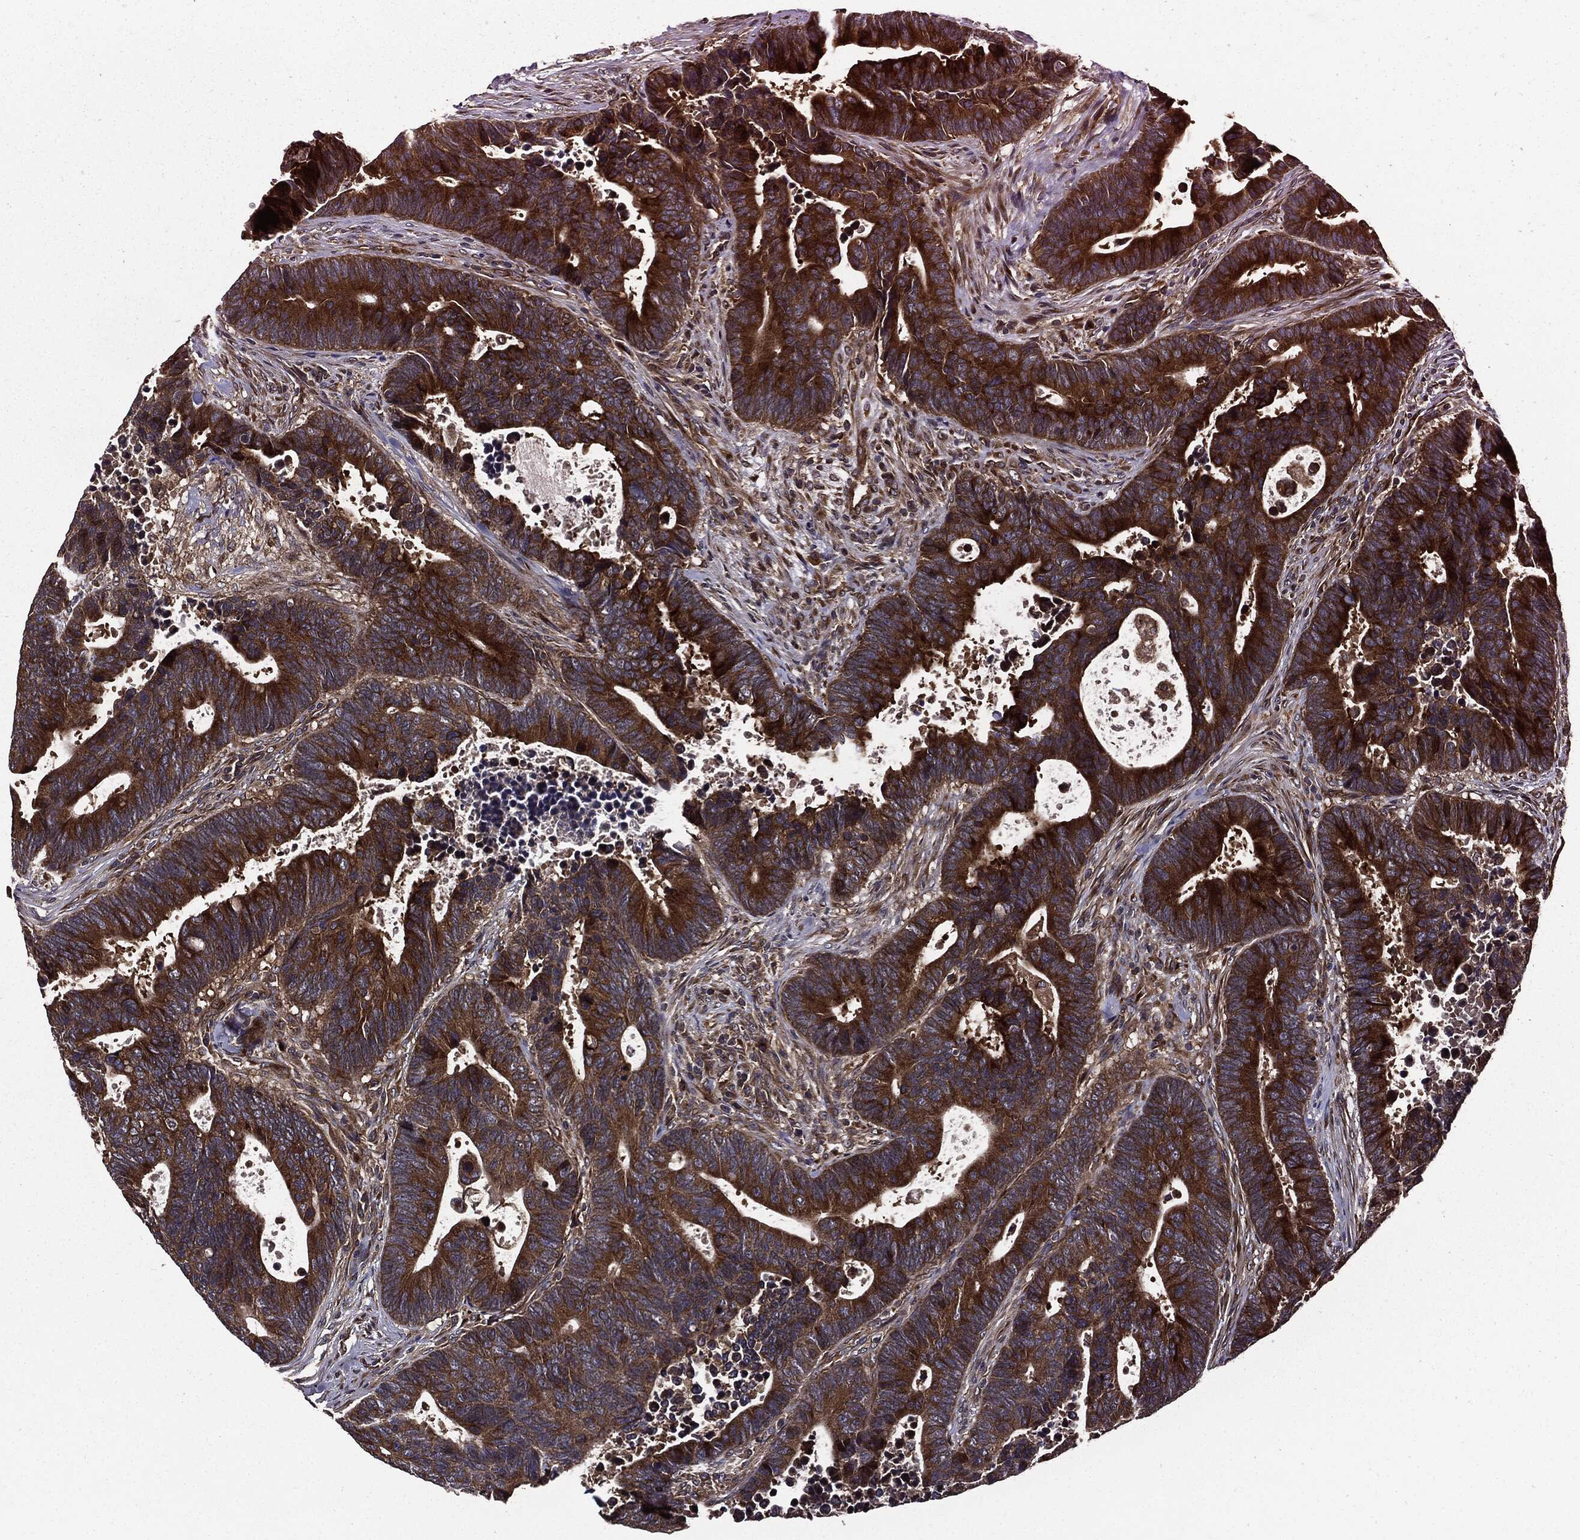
{"staining": {"intensity": "strong", "quantity": ">75%", "location": "cytoplasmic/membranous"}, "tissue": "colorectal cancer", "cell_type": "Tumor cells", "image_type": "cancer", "snomed": [{"axis": "morphology", "description": "Adenocarcinoma, NOS"}, {"axis": "topography", "description": "Colon"}], "caption": "Colorectal adenocarcinoma stained for a protein (brown) demonstrates strong cytoplasmic/membranous positive expression in approximately >75% of tumor cells.", "gene": "HTT", "patient": {"sex": "male", "age": 75}}